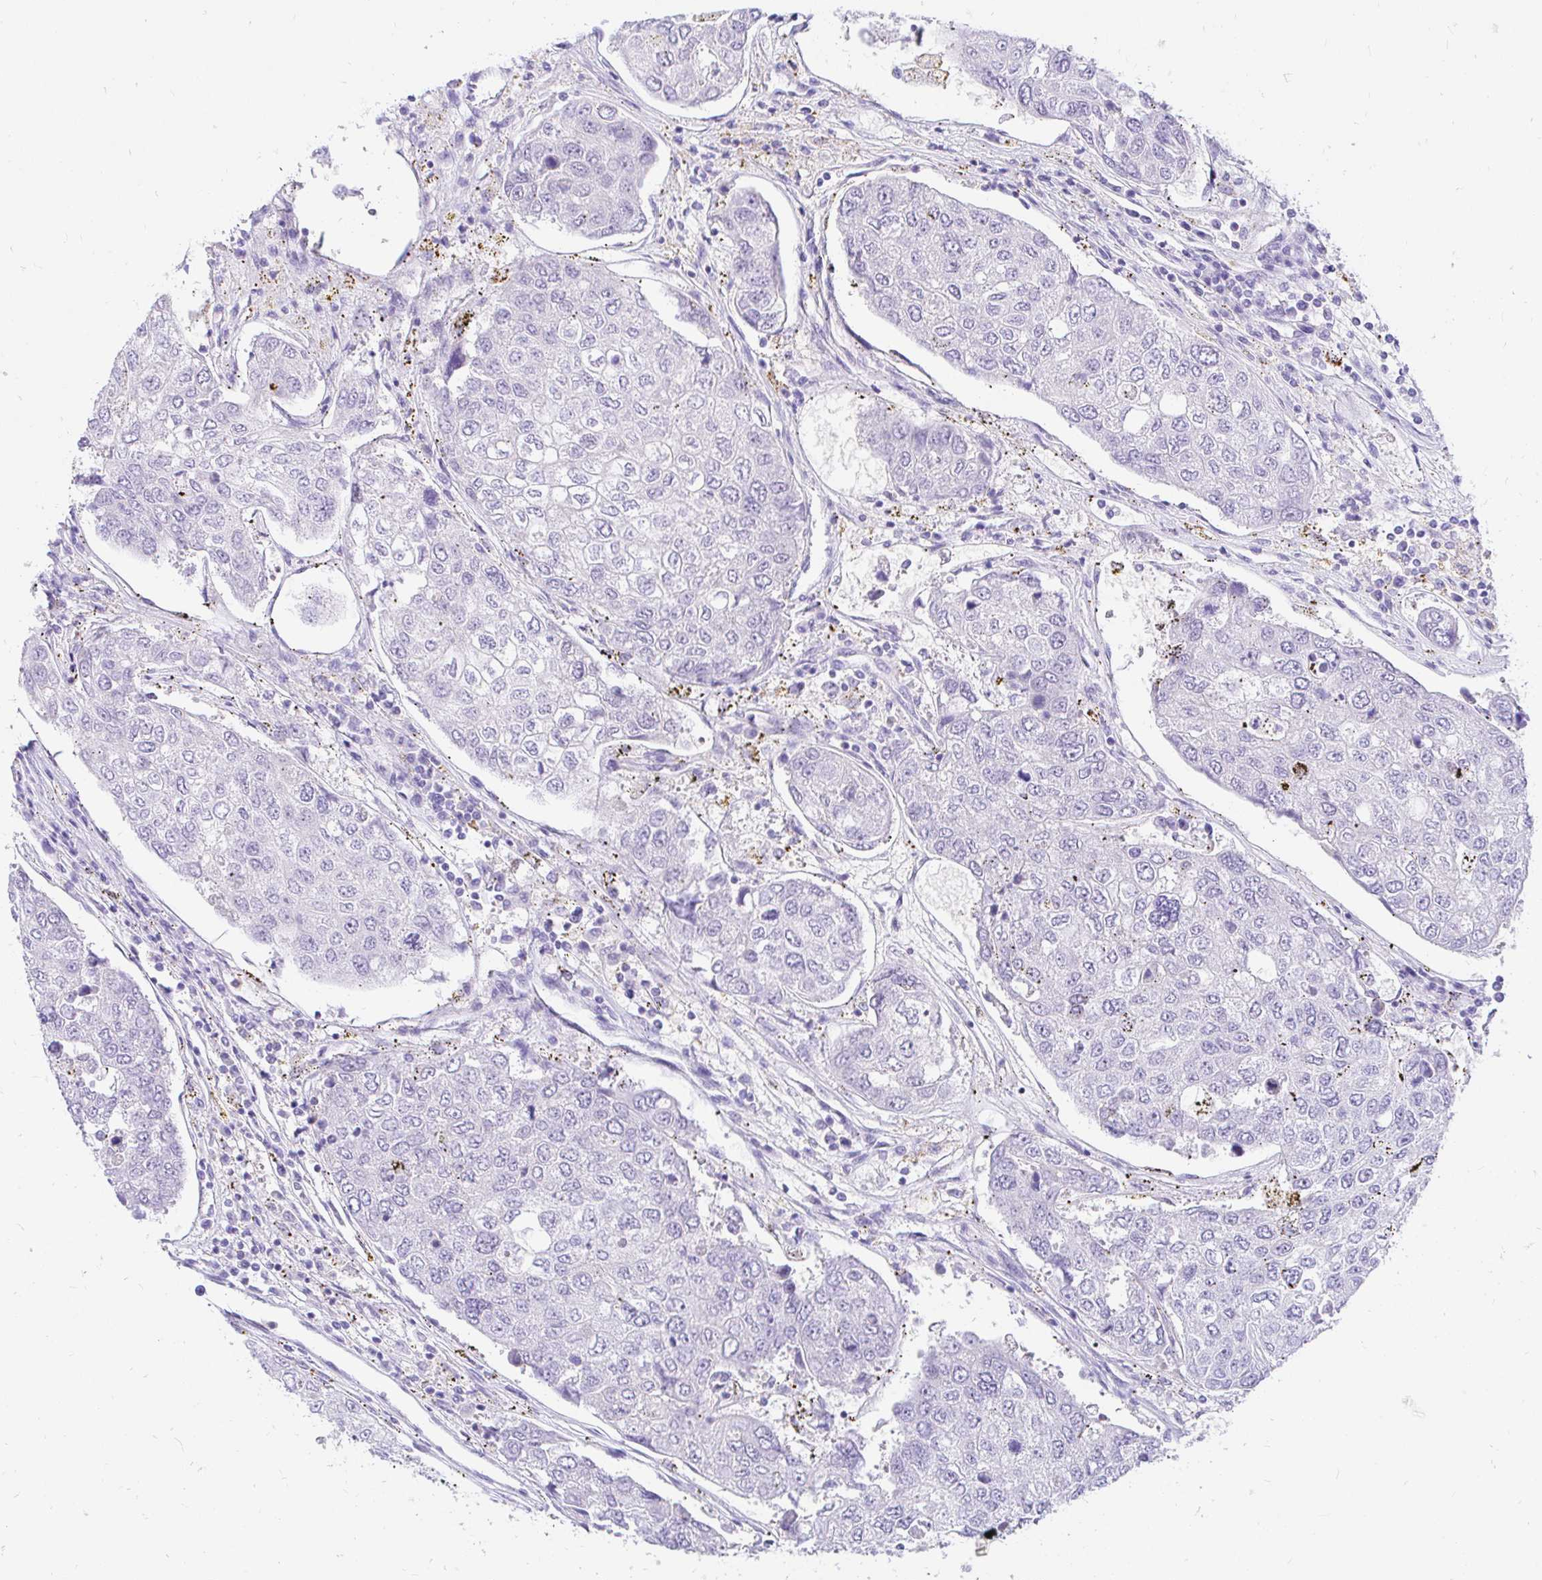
{"staining": {"intensity": "negative", "quantity": "none", "location": "none"}, "tissue": "urothelial cancer", "cell_type": "Tumor cells", "image_type": "cancer", "snomed": [{"axis": "morphology", "description": "Urothelial carcinoma, High grade"}, {"axis": "topography", "description": "Lymph node"}, {"axis": "topography", "description": "Urinary bladder"}], "caption": "This histopathology image is of urothelial cancer stained with immunohistochemistry to label a protein in brown with the nuclei are counter-stained blue. There is no expression in tumor cells. Nuclei are stained in blue.", "gene": "FATE1", "patient": {"sex": "male", "age": 51}}